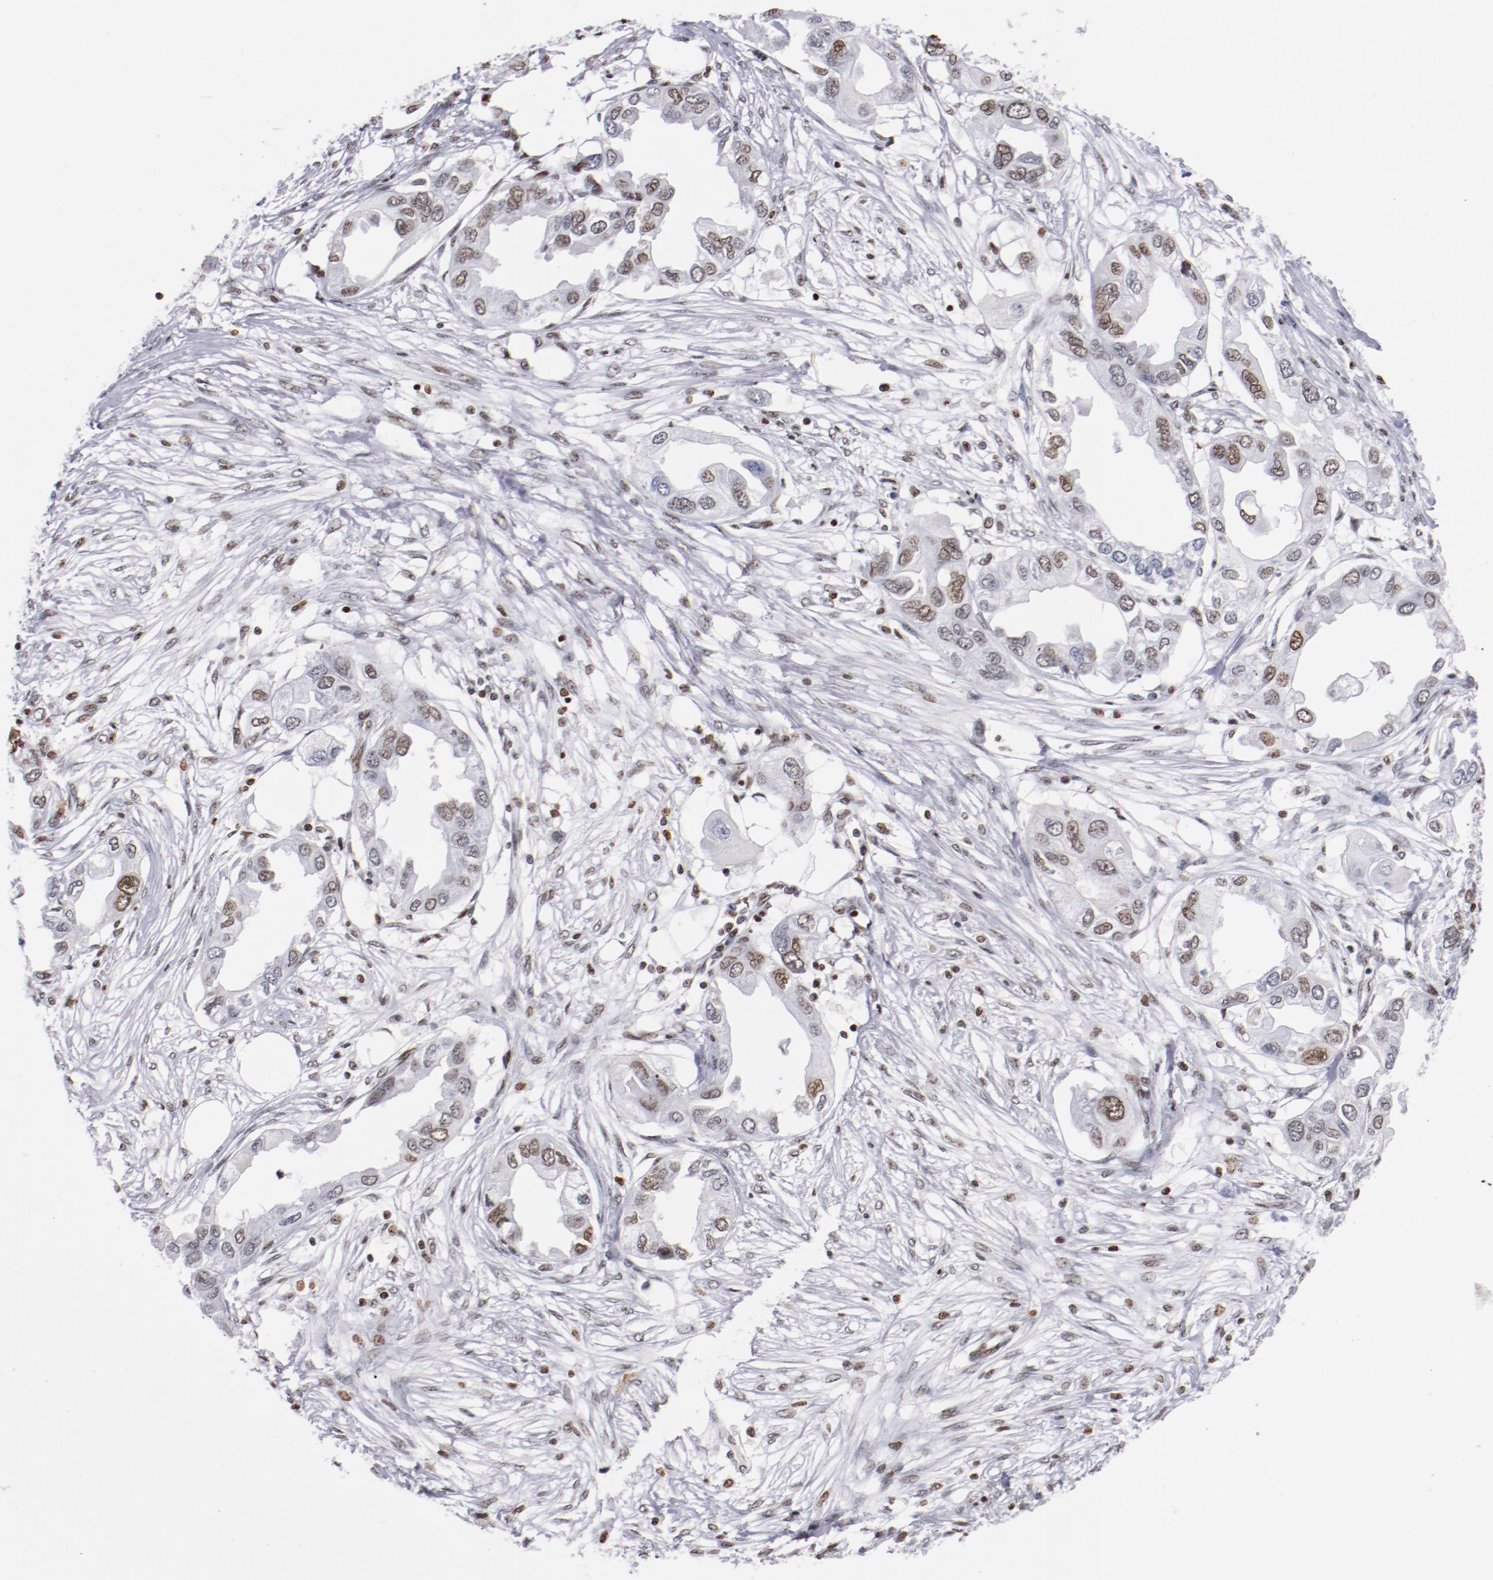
{"staining": {"intensity": "weak", "quantity": "<25%", "location": "nuclear"}, "tissue": "endometrial cancer", "cell_type": "Tumor cells", "image_type": "cancer", "snomed": [{"axis": "morphology", "description": "Adenocarcinoma, NOS"}, {"axis": "topography", "description": "Endometrium"}], "caption": "Histopathology image shows no protein staining in tumor cells of adenocarcinoma (endometrial) tissue.", "gene": "IFI16", "patient": {"sex": "female", "age": 67}}